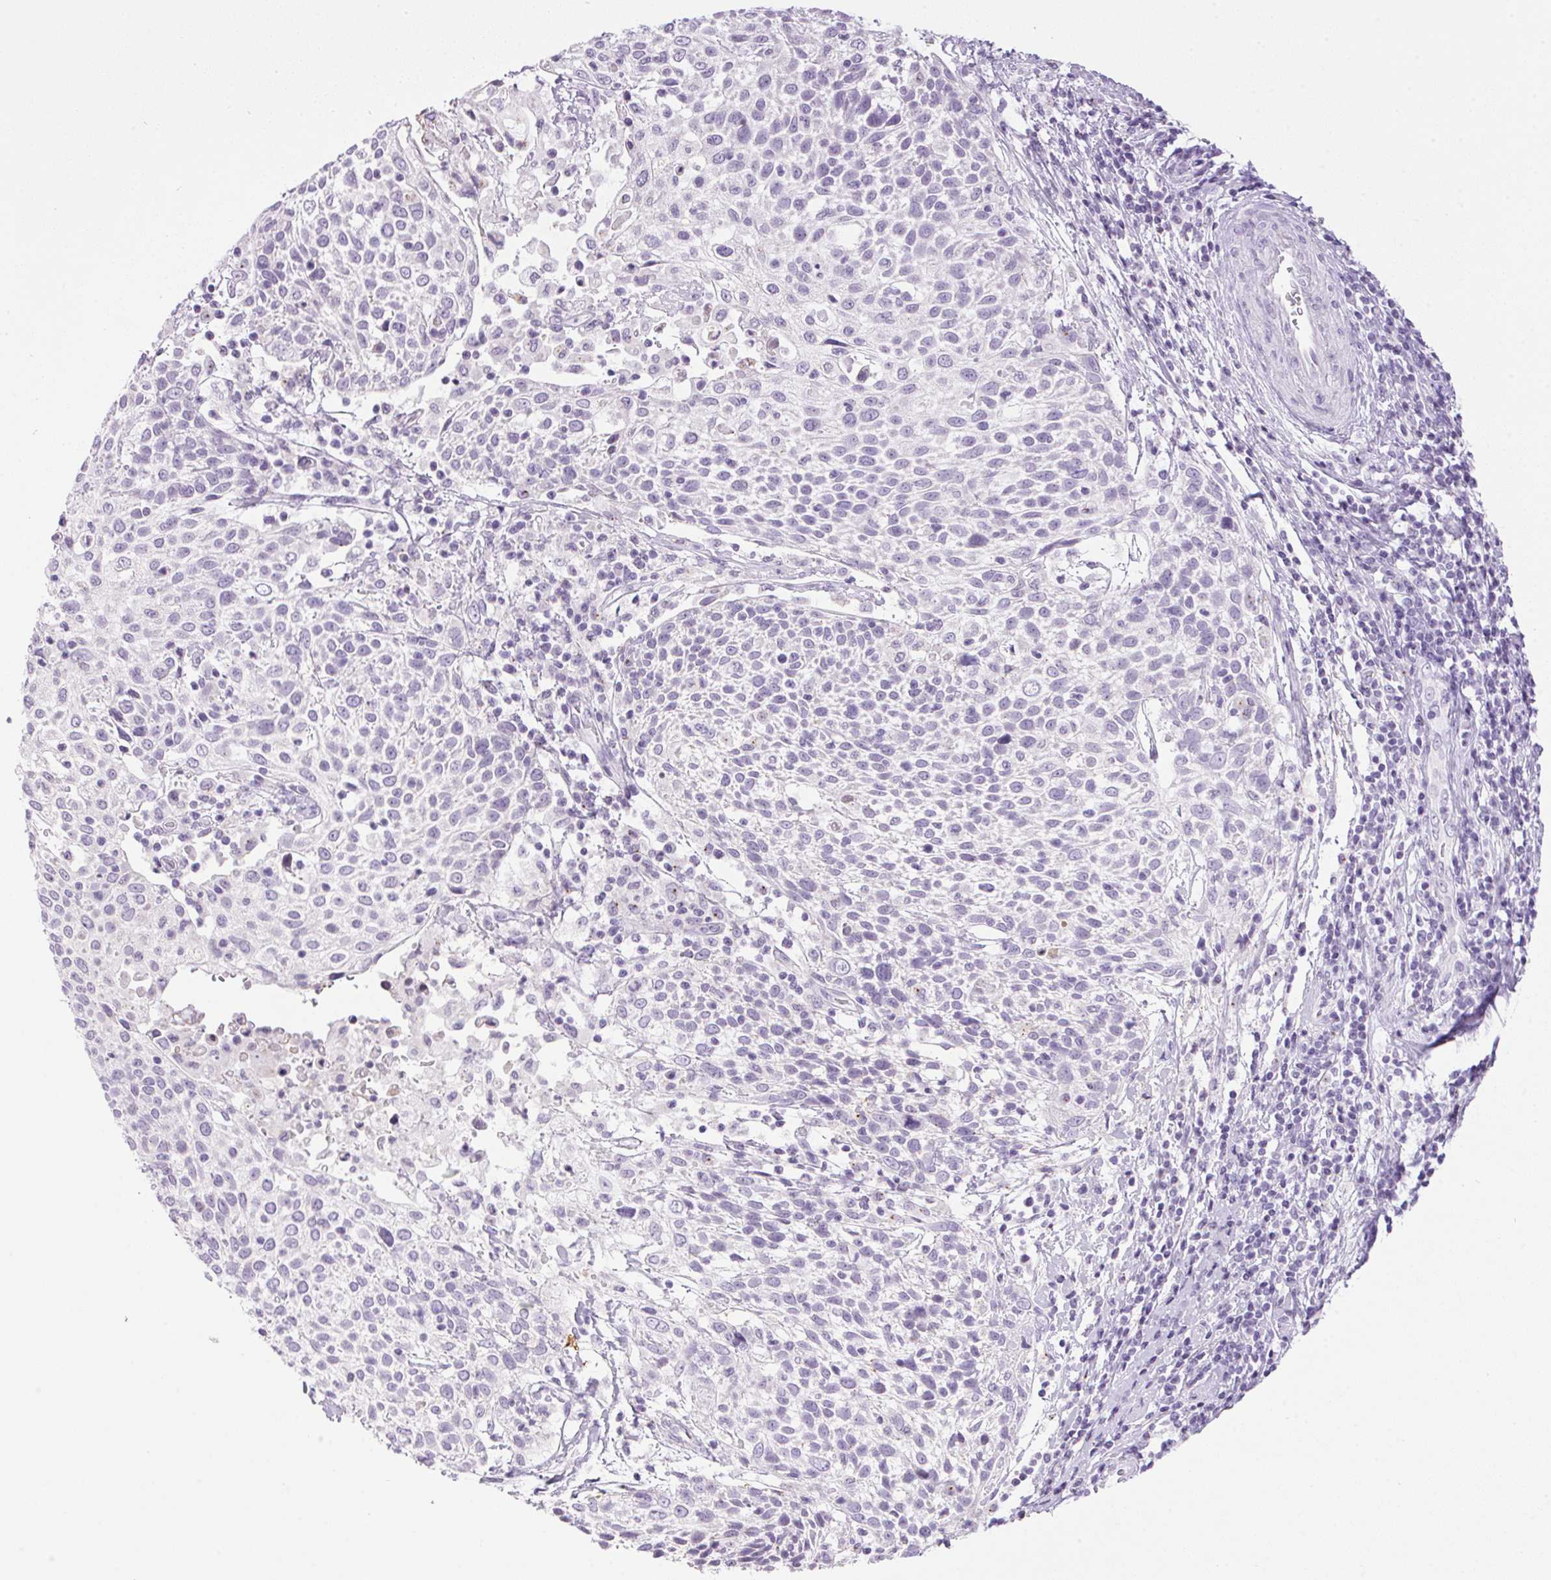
{"staining": {"intensity": "negative", "quantity": "none", "location": "none"}, "tissue": "cervical cancer", "cell_type": "Tumor cells", "image_type": "cancer", "snomed": [{"axis": "morphology", "description": "Squamous cell carcinoma, NOS"}, {"axis": "topography", "description": "Cervix"}], "caption": "Immunohistochemical staining of human squamous cell carcinoma (cervical) exhibits no significant positivity in tumor cells.", "gene": "TMEM88B", "patient": {"sex": "female", "age": 61}}